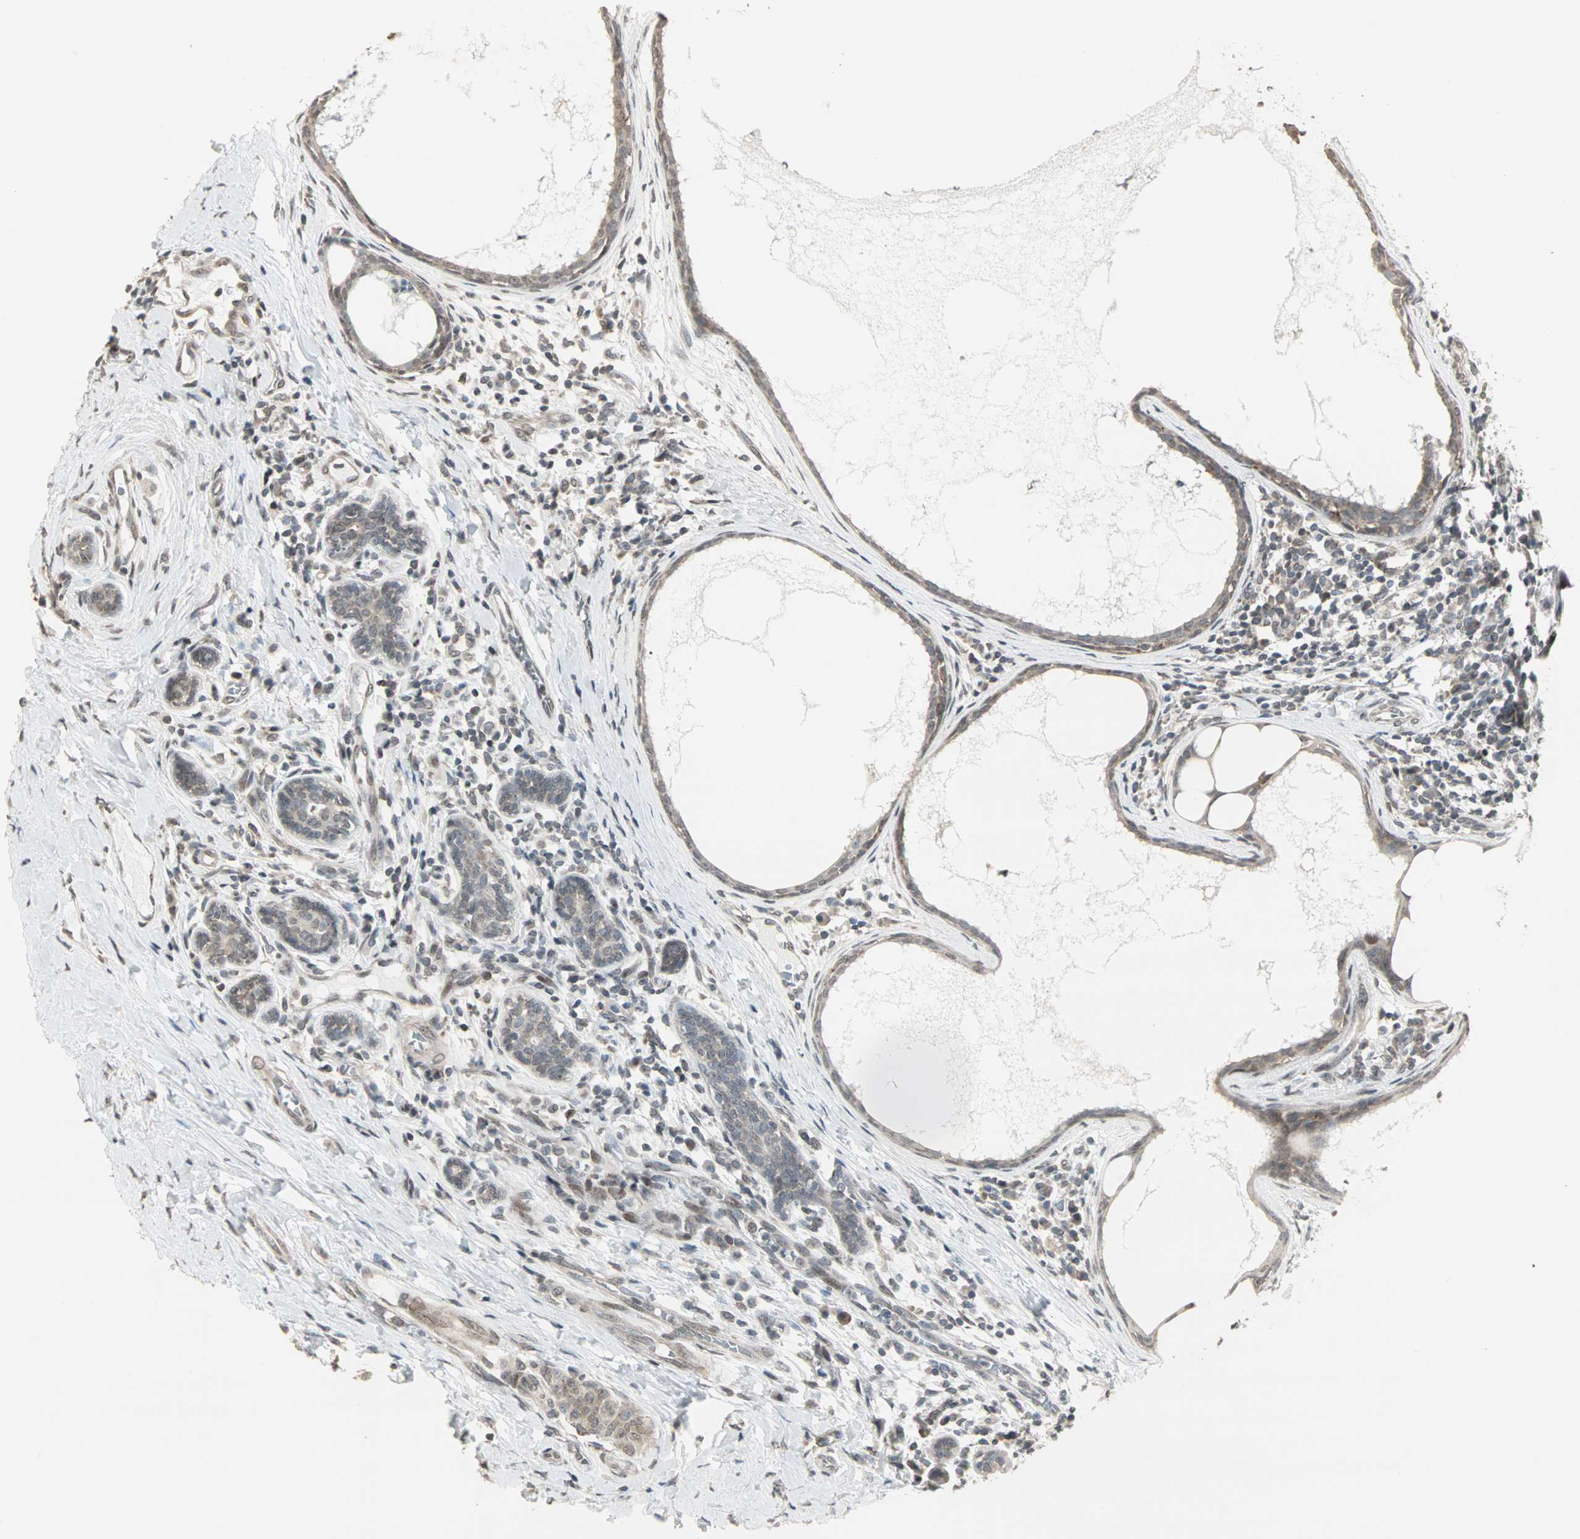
{"staining": {"intensity": "moderate", "quantity": "25%-75%", "location": "cytoplasmic/membranous"}, "tissue": "breast cancer", "cell_type": "Tumor cells", "image_type": "cancer", "snomed": [{"axis": "morphology", "description": "Duct carcinoma"}, {"axis": "topography", "description": "Breast"}], "caption": "The histopathology image exhibits immunohistochemical staining of breast cancer (invasive ductal carcinoma). There is moderate cytoplasmic/membranous expression is appreciated in approximately 25%-75% of tumor cells.", "gene": "CBLC", "patient": {"sex": "female", "age": 40}}